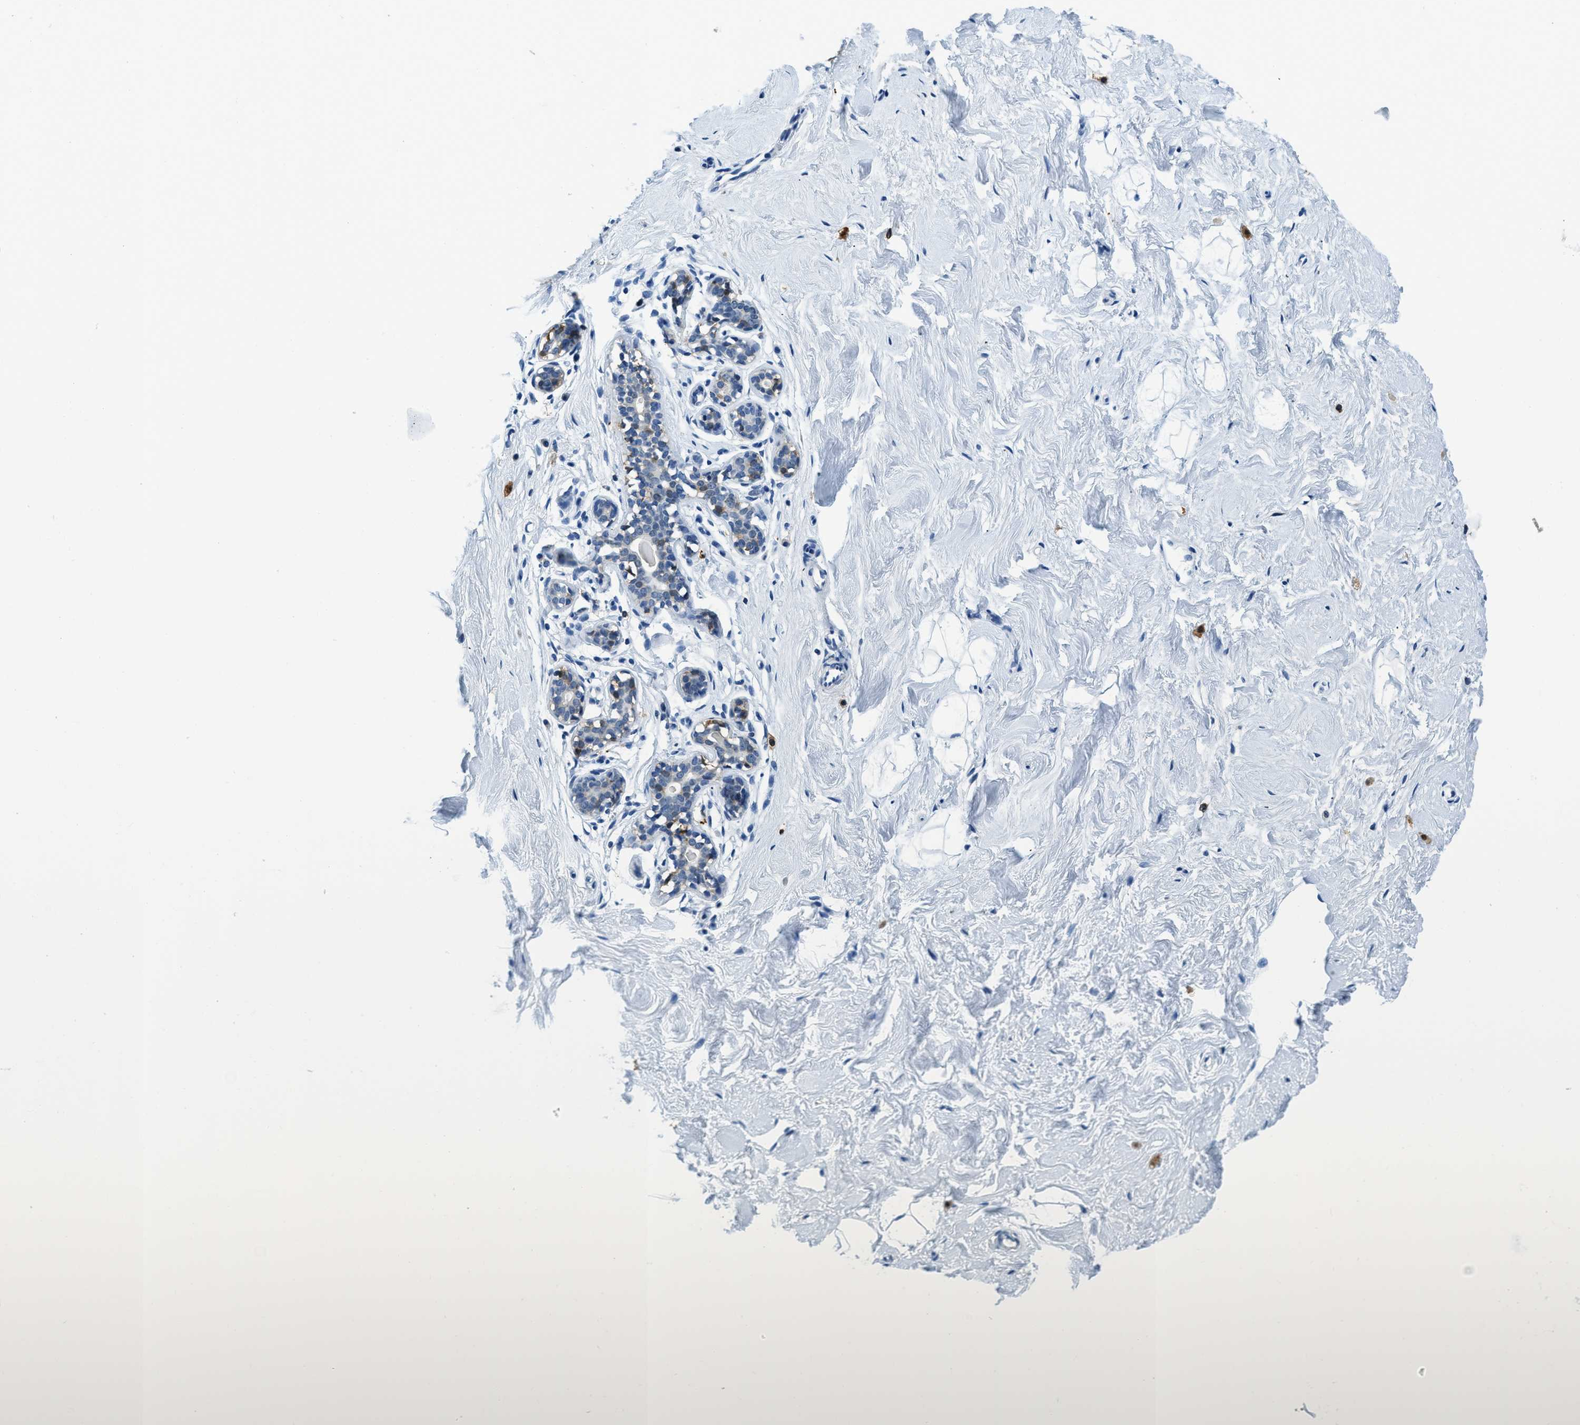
{"staining": {"intensity": "negative", "quantity": "none", "location": "none"}, "tissue": "breast", "cell_type": "Adipocytes", "image_type": "normal", "snomed": [{"axis": "morphology", "description": "Normal tissue, NOS"}, {"axis": "topography", "description": "Breast"}], "caption": "Immunohistochemistry (IHC) of unremarkable breast shows no expression in adipocytes.", "gene": "CAPG", "patient": {"sex": "female", "age": 23}}